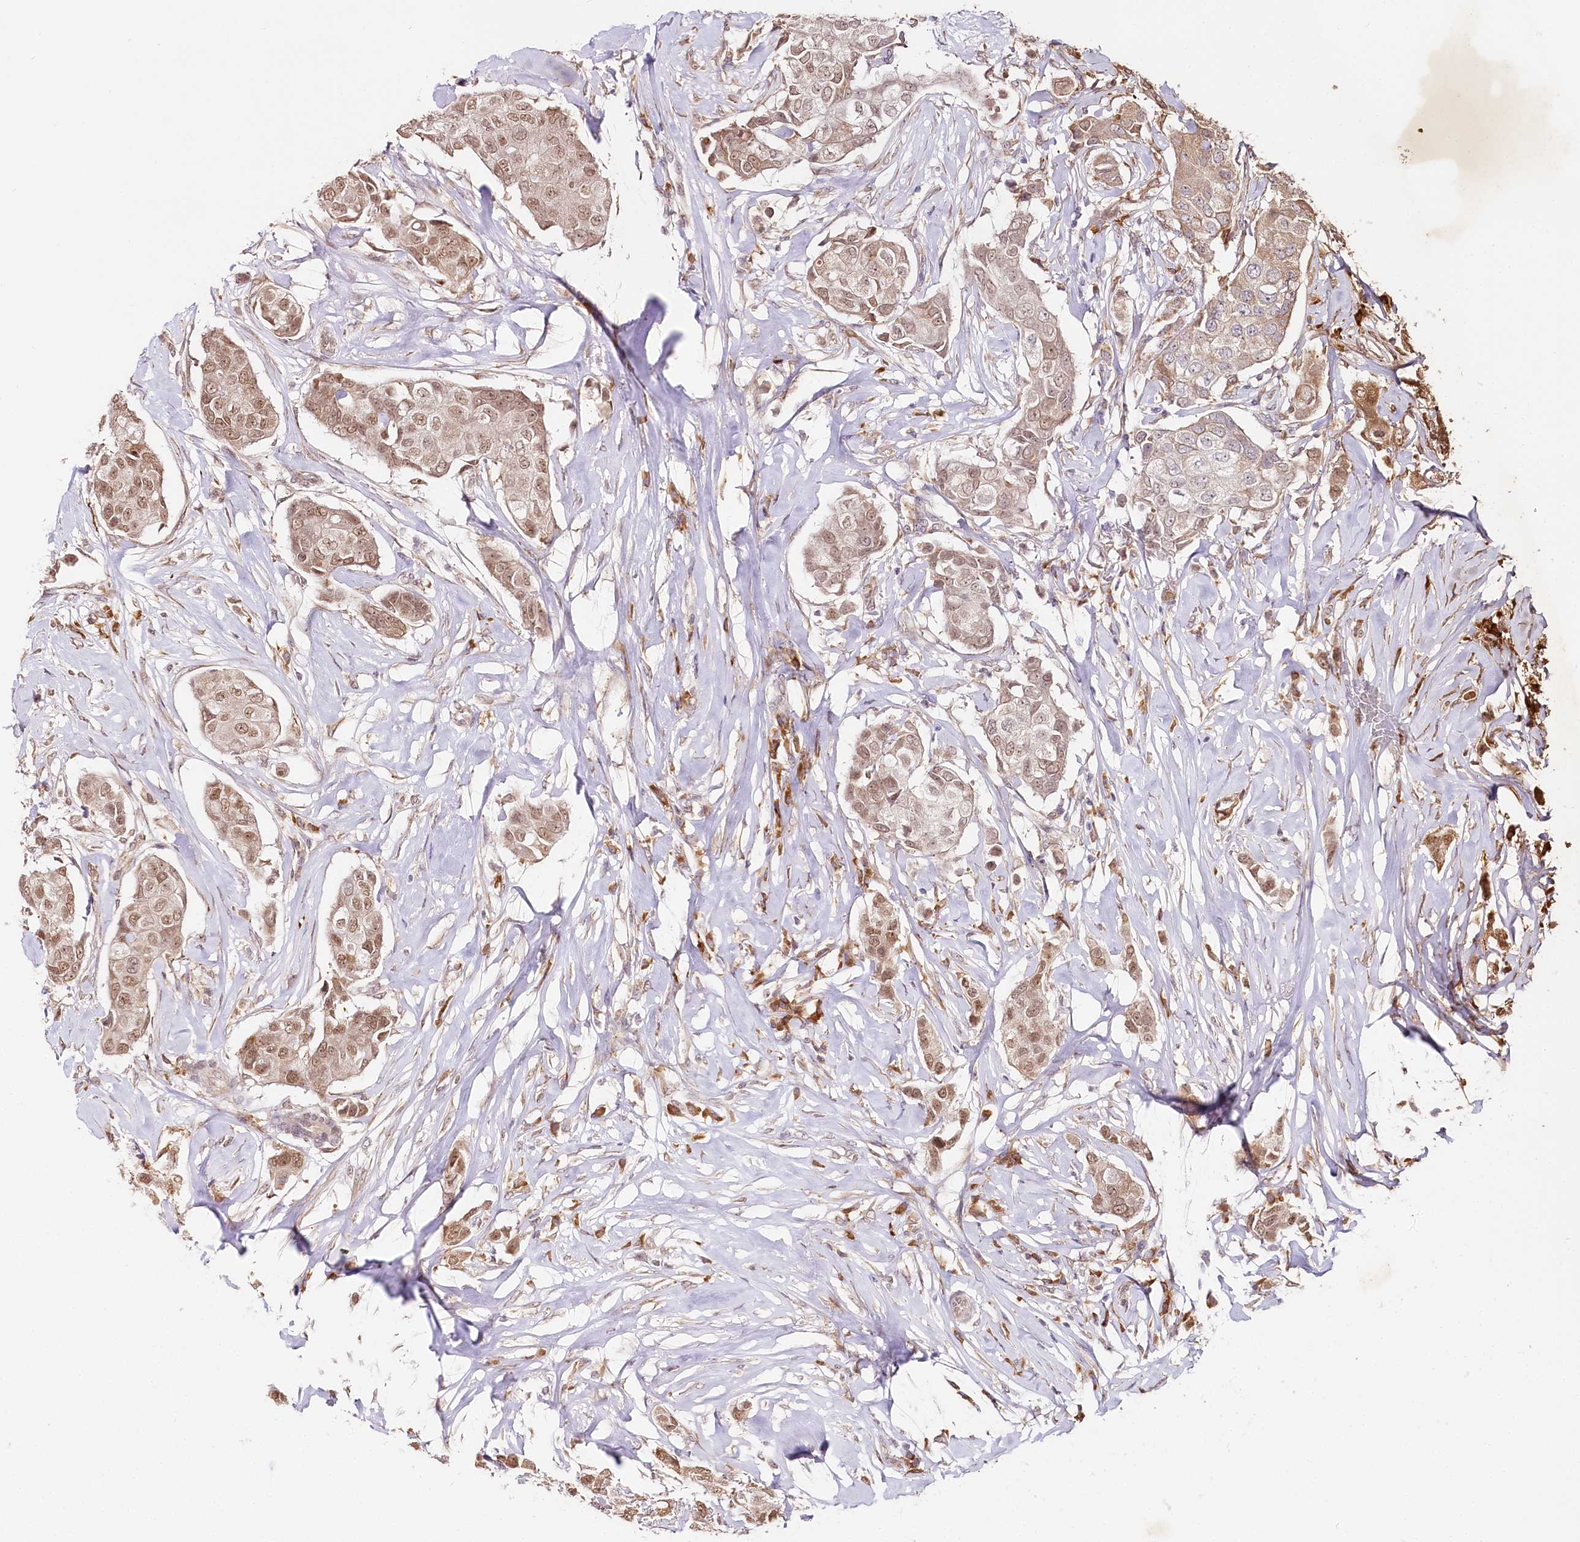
{"staining": {"intensity": "moderate", "quantity": ">75%", "location": "nuclear"}, "tissue": "breast cancer", "cell_type": "Tumor cells", "image_type": "cancer", "snomed": [{"axis": "morphology", "description": "Duct carcinoma"}, {"axis": "topography", "description": "Breast"}], "caption": "Brown immunohistochemical staining in breast cancer (infiltrating ductal carcinoma) displays moderate nuclear positivity in approximately >75% of tumor cells.", "gene": "ENSG00000144785", "patient": {"sex": "female", "age": 80}}